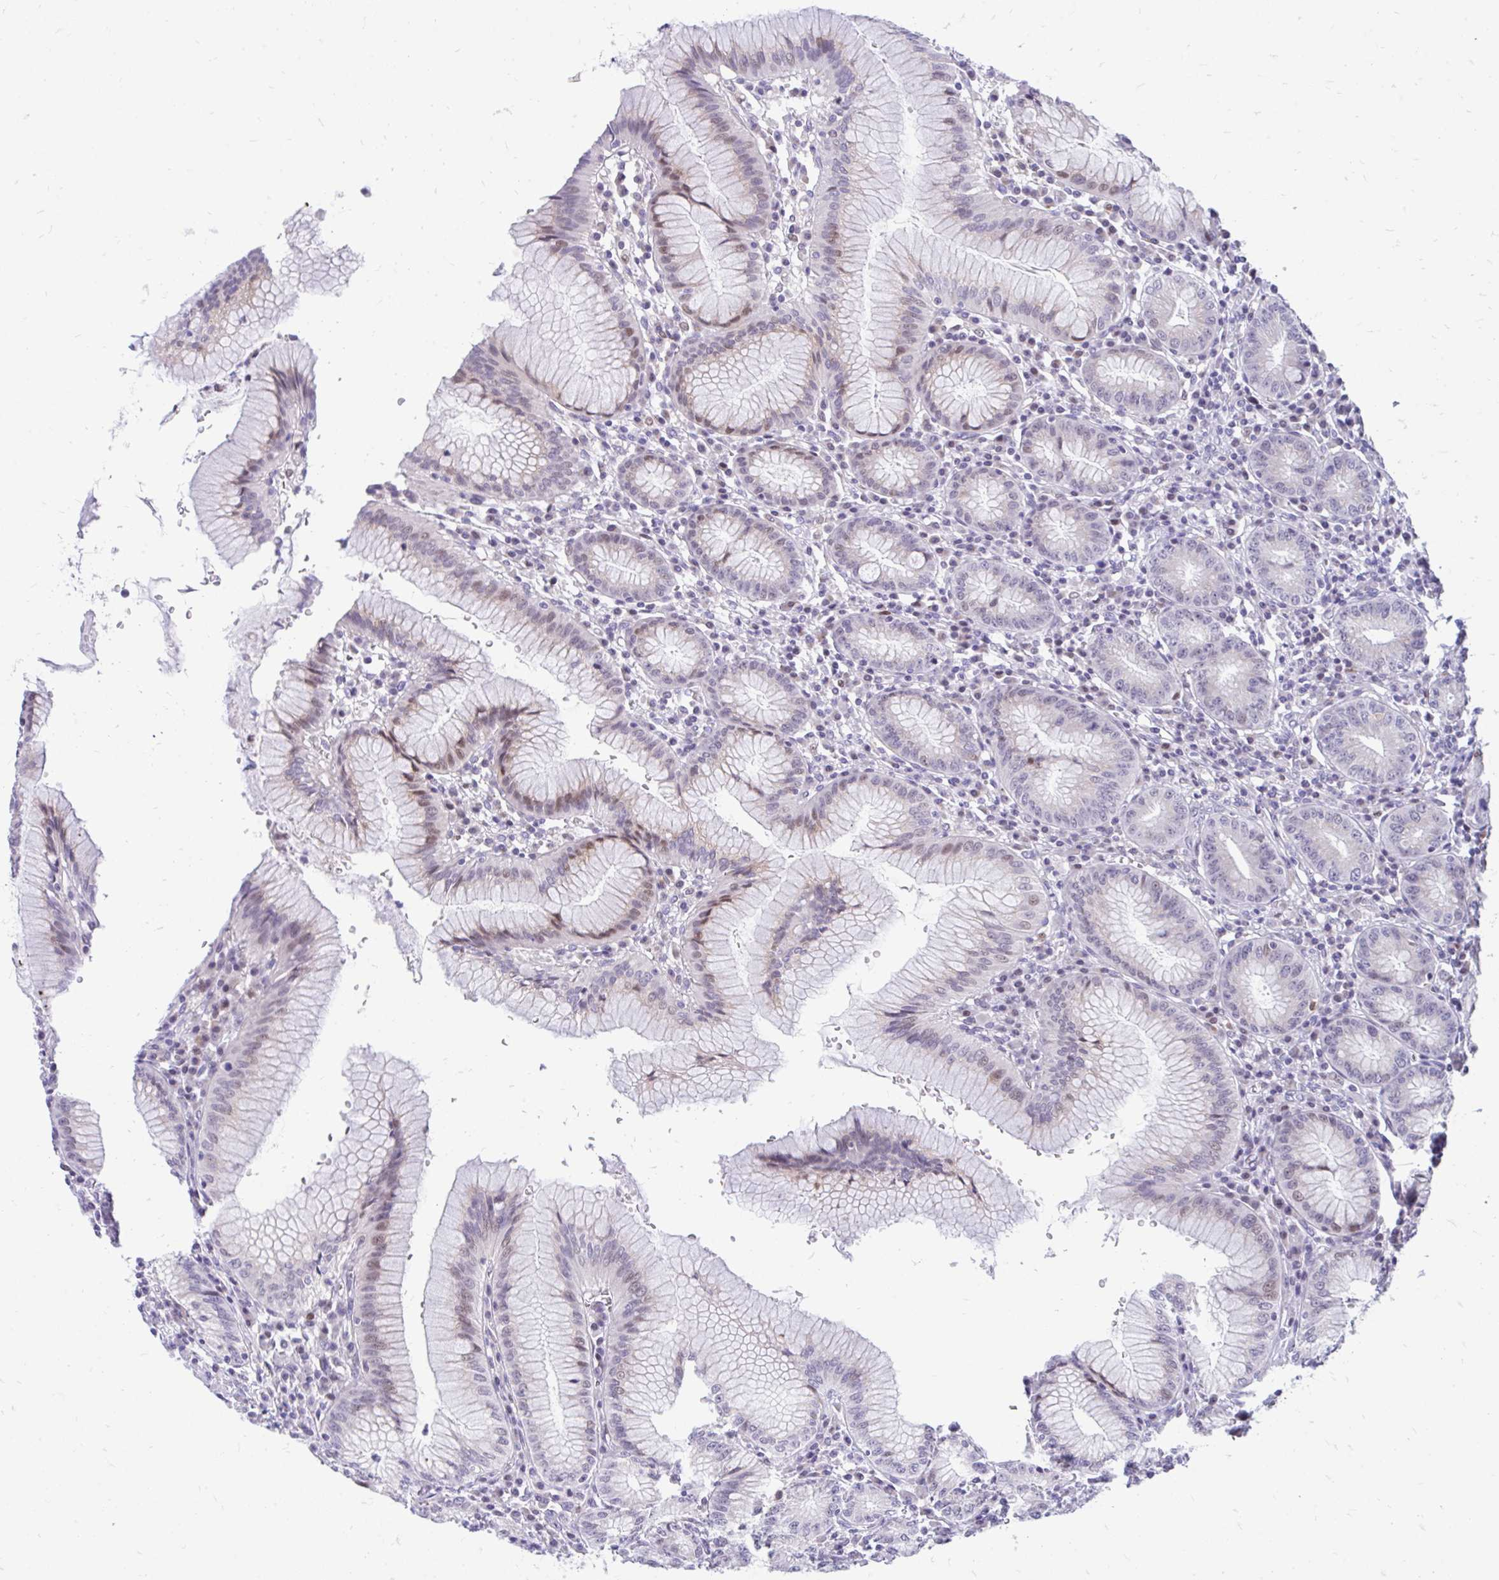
{"staining": {"intensity": "moderate", "quantity": "25%-75%", "location": "cytoplasmic/membranous,nuclear"}, "tissue": "stomach", "cell_type": "Glandular cells", "image_type": "normal", "snomed": [{"axis": "morphology", "description": "Normal tissue, NOS"}, {"axis": "topography", "description": "Stomach"}], "caption": "This image shows immunohistochemistry staining of normal stomach, with medium moderate cytoplasmic/membranous,nuclear expression in approximately 25%-75% of glandular cells.", "gene": "GLB1L2", "patient": {"sex": "male", "age": 55}}